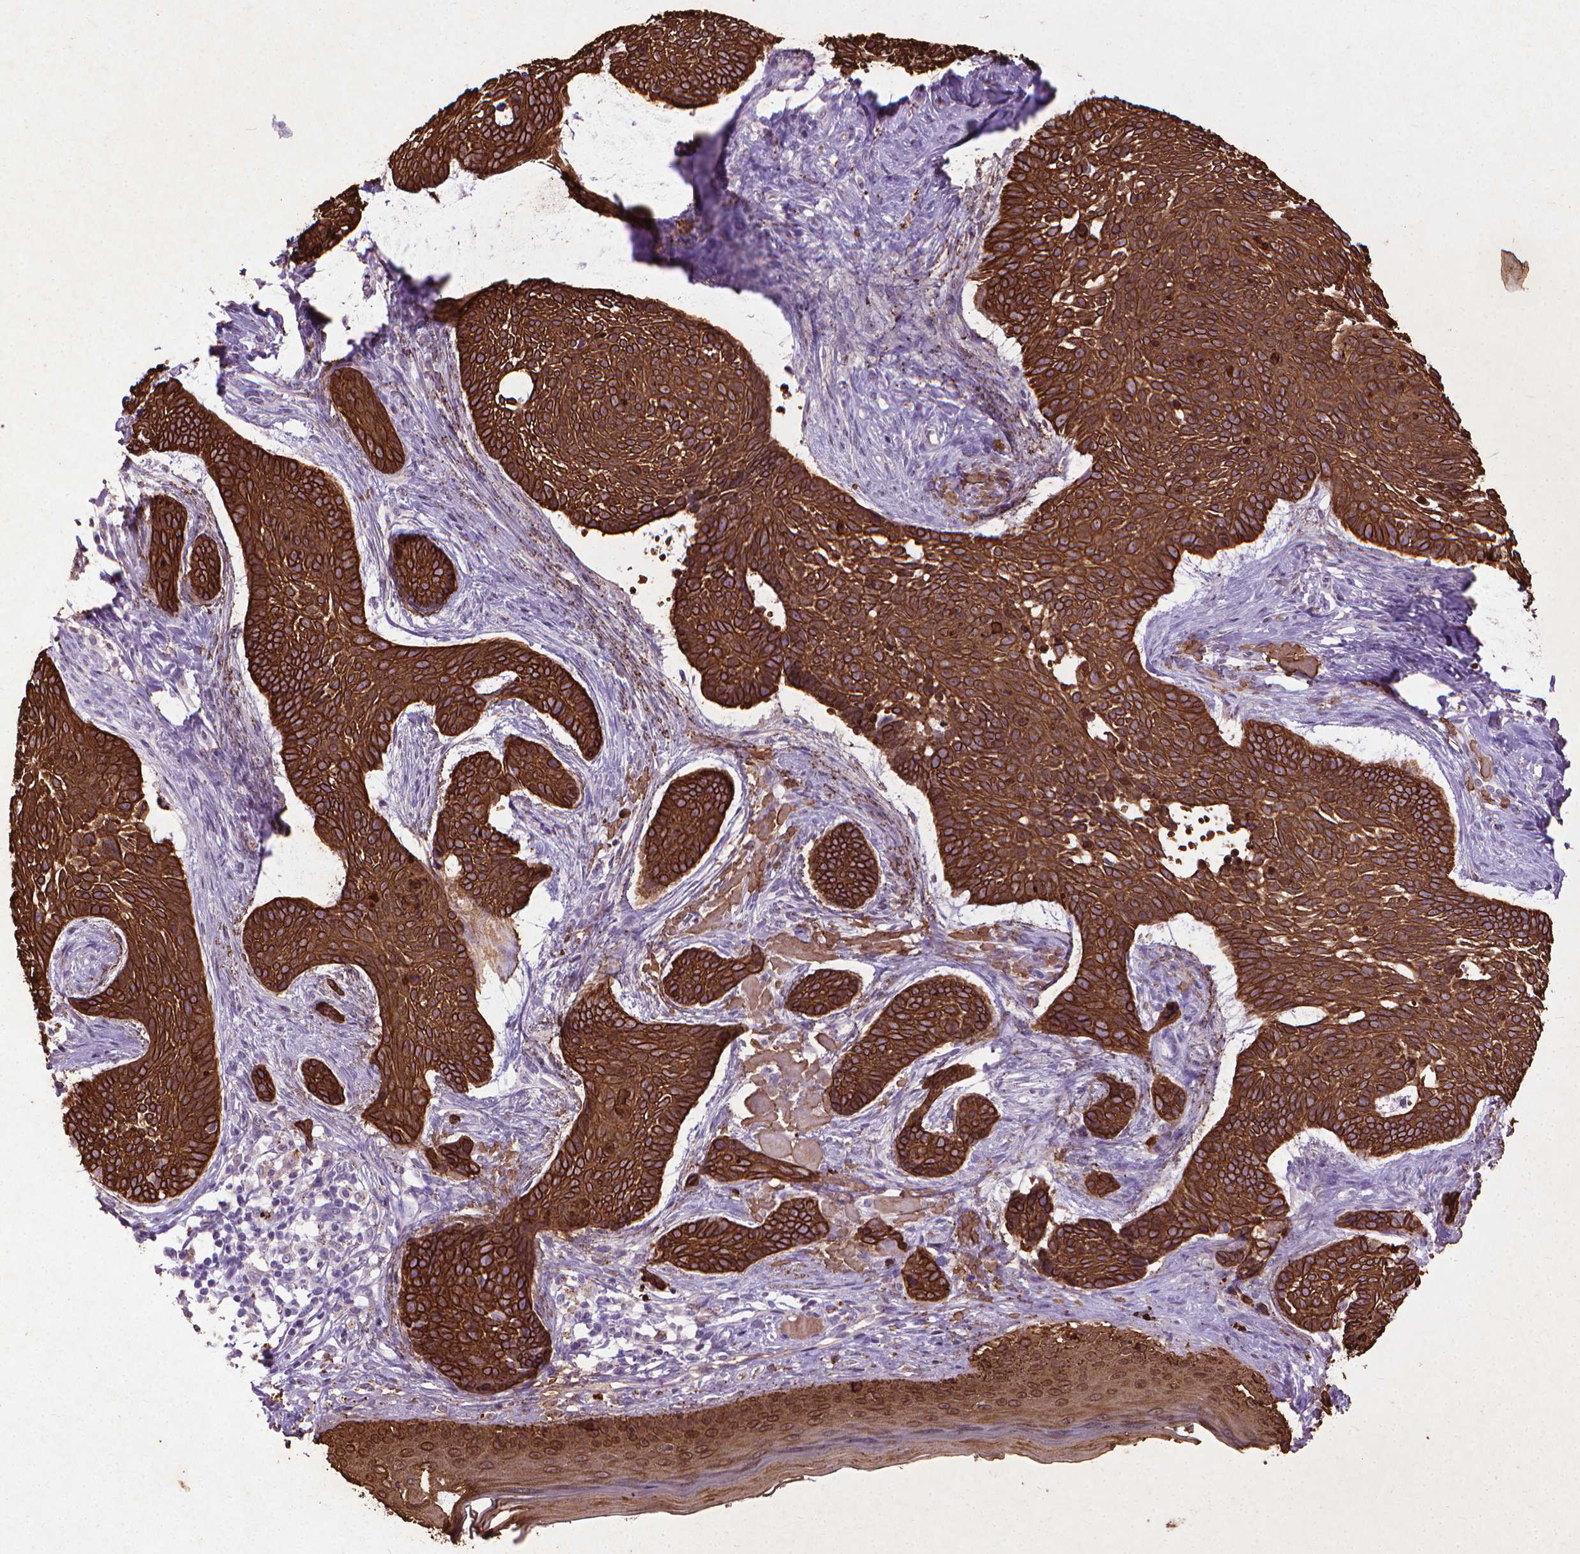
{"staining": {"intensity": "strong", "quantity": ">75%", "location": "cytoplasmic/membranous"}, "tissue": "skin cancer", "cell_type": "Tumor cells", "image_type": "cancer", "snomed": [{"axis": "morphology", "description": "Basal cell carcinoma"}, {"axis": "topography", "description": "Skin"}], "caption": "Skin basal cell carcinoma tissue shows strong cytoplasmic/membranous expression in approximately >75% of tumor cells, visualized by immunohistochemistry.", "gene": "KRT5", "patient": {"sex": "male", "age": 85}}